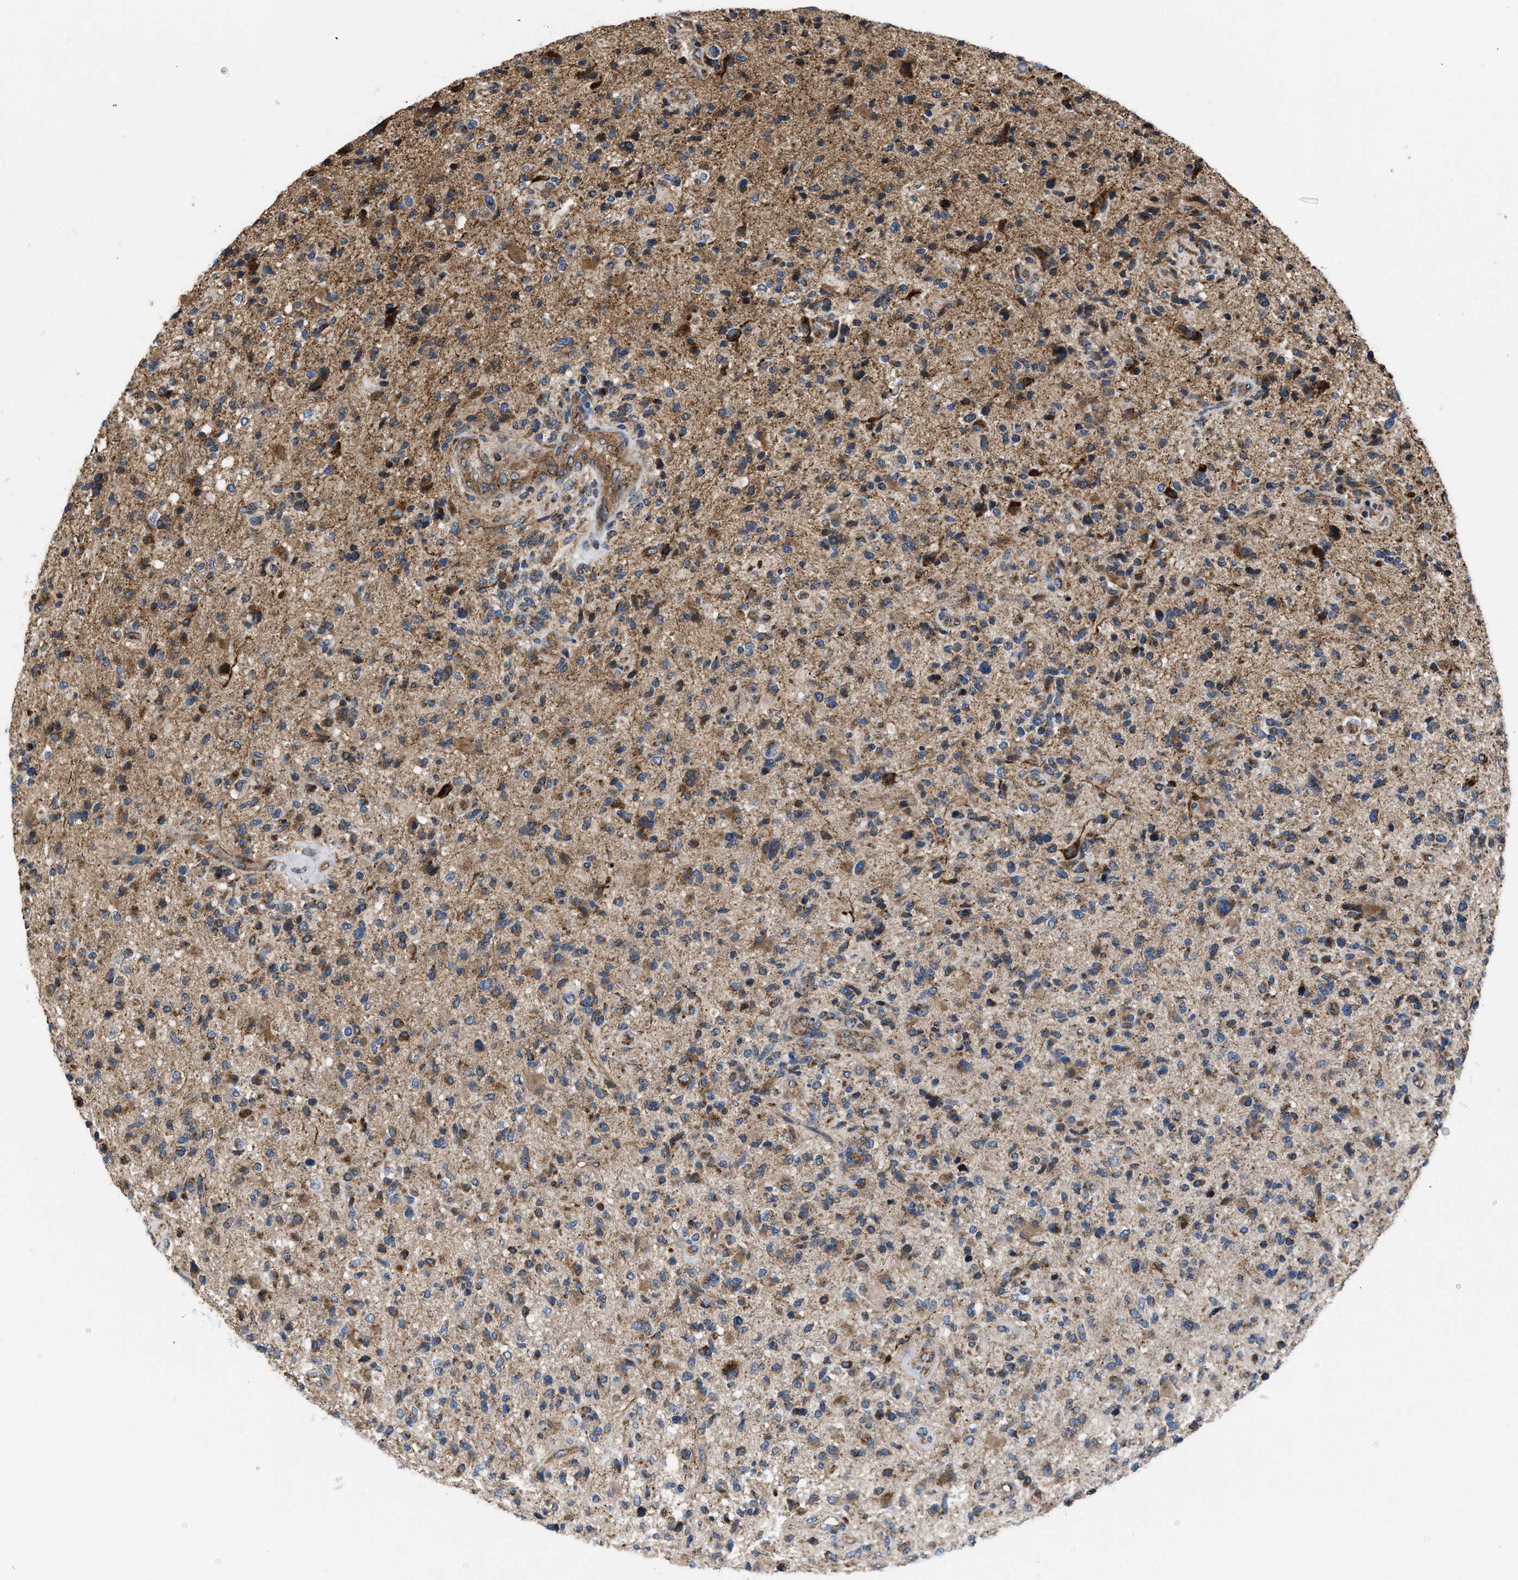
{"staining": {"intensity": "moderate", "quantity": ">75%", "location": "cytoplasmic/membranous"}, "tissue": "glioma", "cell_type": "Tumor cells", "image_type": "cancer", "snomed": [{"axis": "morphology", "description": "Glioma, malignant, High grade"}, {"axis": "topography", "description": "Brain"}], "caption": "The histopathology image shows a brown stain indicating the presence of a protein in the cytoplasmic/membranous of tumor cells in glioma.", "gene": "OPTN", "patient": {"sex": "male", "age": 72}}